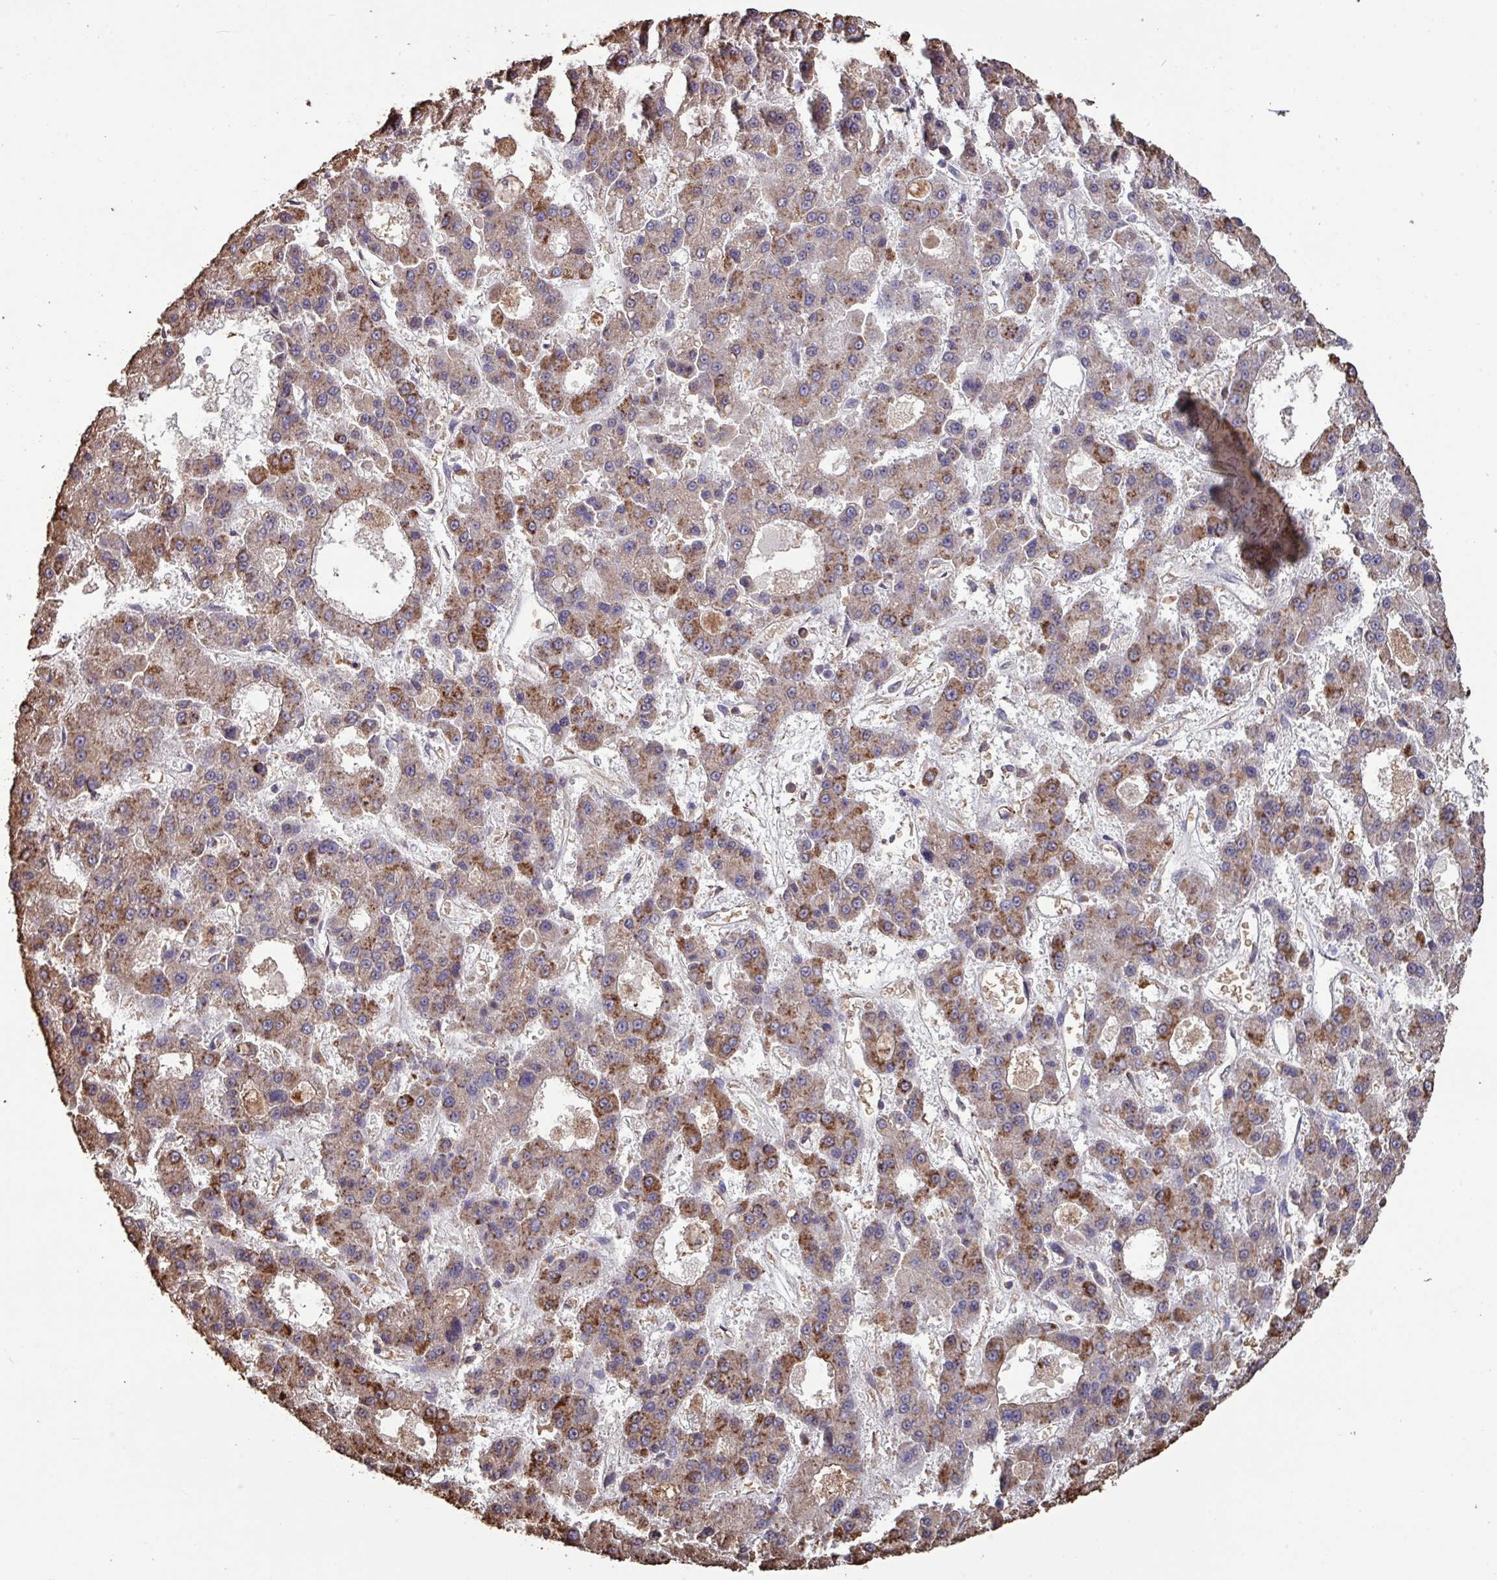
{"staining": {"intensity": "moderate", "quantity": "25%-75%", "location": "cytoplasmic/membranous"}, "tissue": "liver cancer", "cell_type": "Tumor cells", "image_type": "cancer", "snomed": [{"axis": "morphology", "description": "Carcinoma, Hepatocellular, NOS"}, {"axis": "topography", "description": "Liver"}], "caption": "Brown immunohistochemical staining in human liver cancer (hepatocellular carcinoma) displays moderate cytoplasmic/membranous staining in approximately 25%-75% of tumor cells. Immunohistochemistry (ihc) stains the protein of interest in brown and the nuclei are stained blue.", "gene": "CAMK2B", "patient": {"sex": "male", "age": 70}}